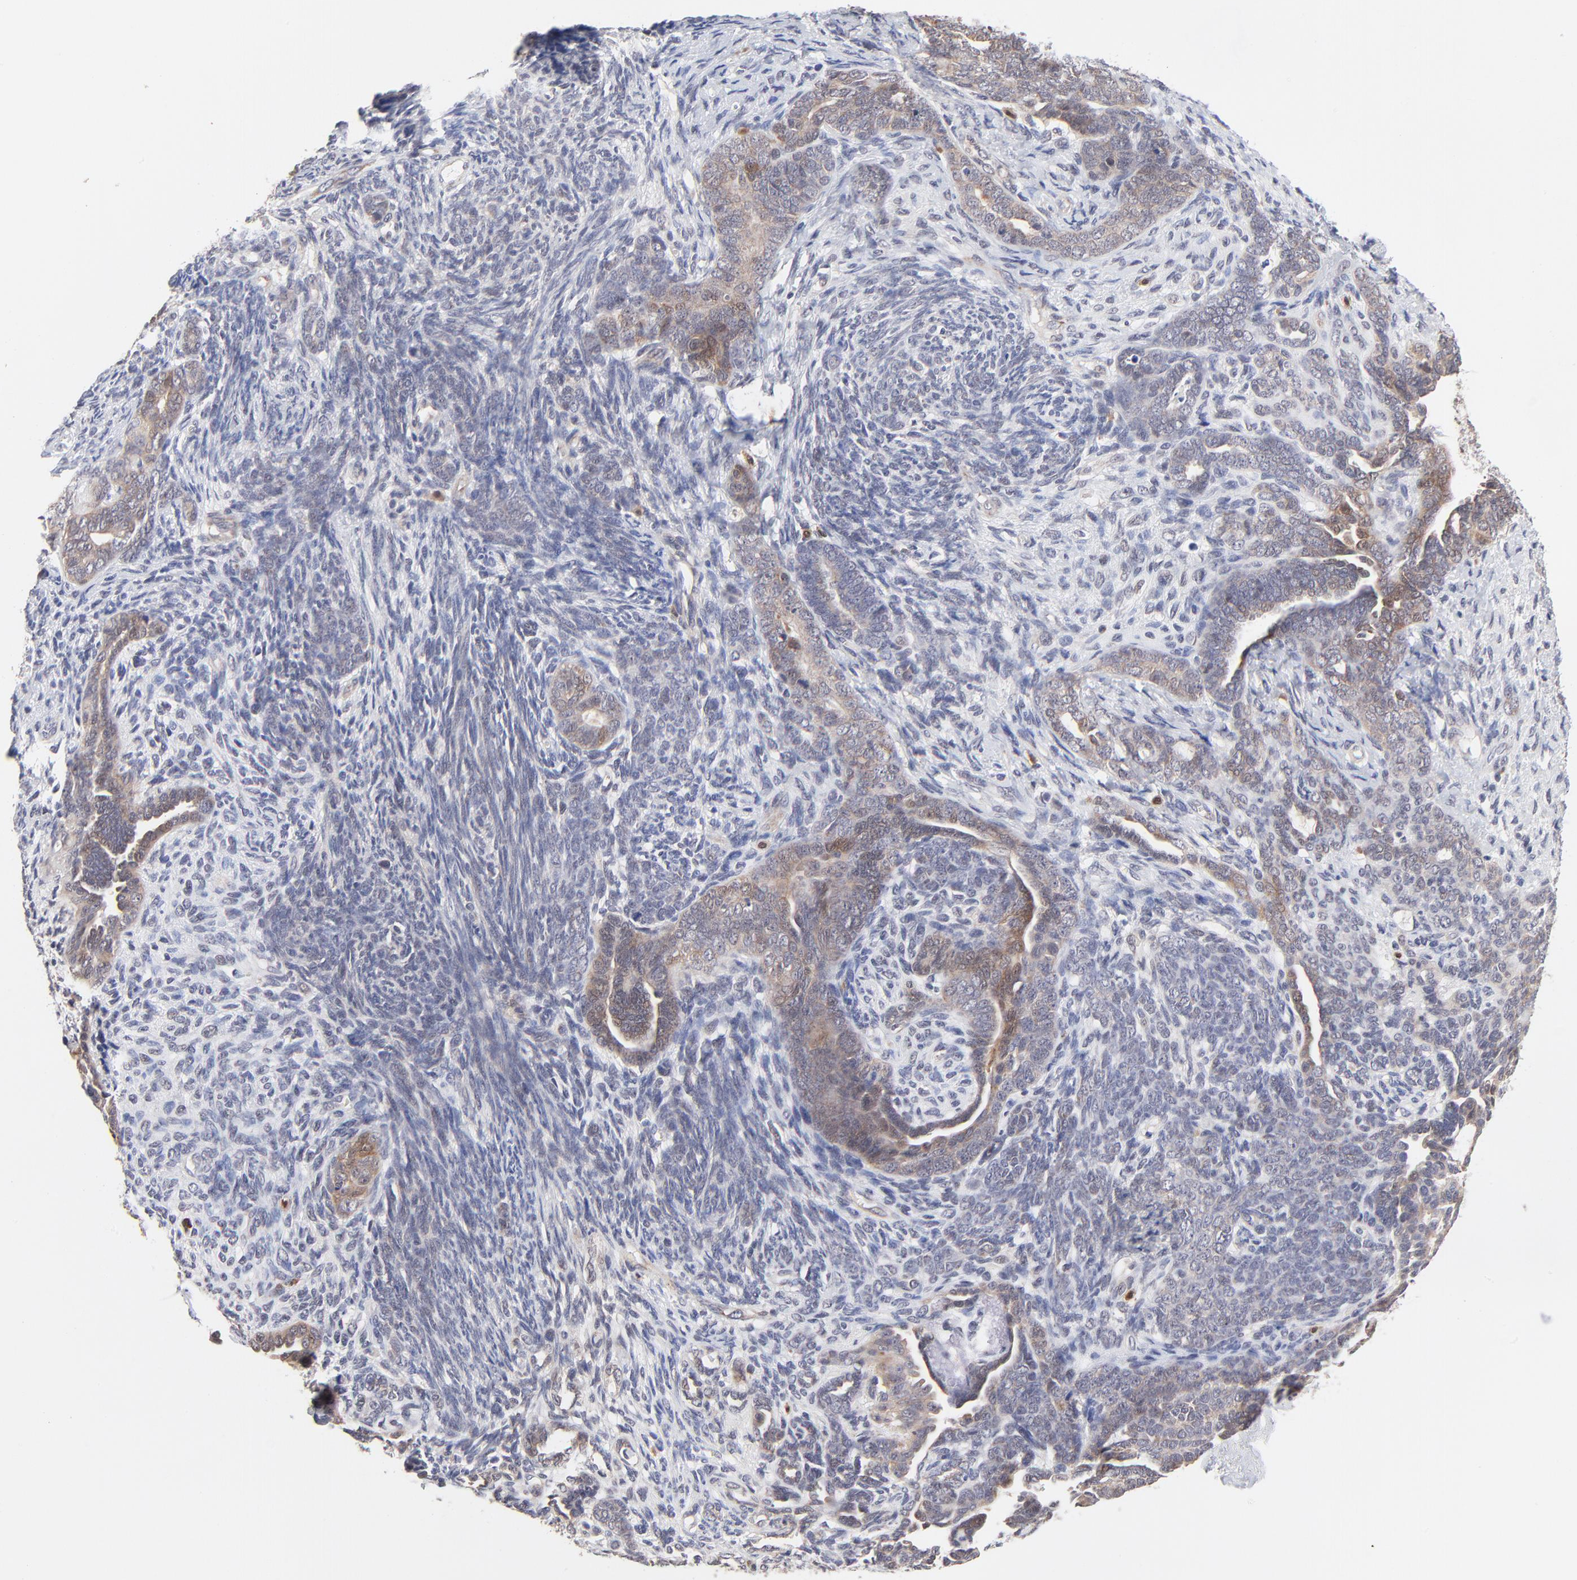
{"staining": {"intensity": "moderate", "quantity": ">75%", "location": "cytoplasmic/membranous"}, "tissue": "endometrial cancer", "cell_type": "Tumor cells", "image_type": "cancer", "snomed": [{"axis": "morphology", "description": "Neoplasm, malignant, NOS"}, {"axis": "topography", "description": "Endometrium"}], "caption": "This histopathology image reveals immunohistochemistry (IHC) staining of human endometrial cancer, with medium moderate cytoplasmic/membranous staining in approximately >75% of tumor cells.", "gene": "FBXL12", "patient": {"sex": "female", "age": 74}}